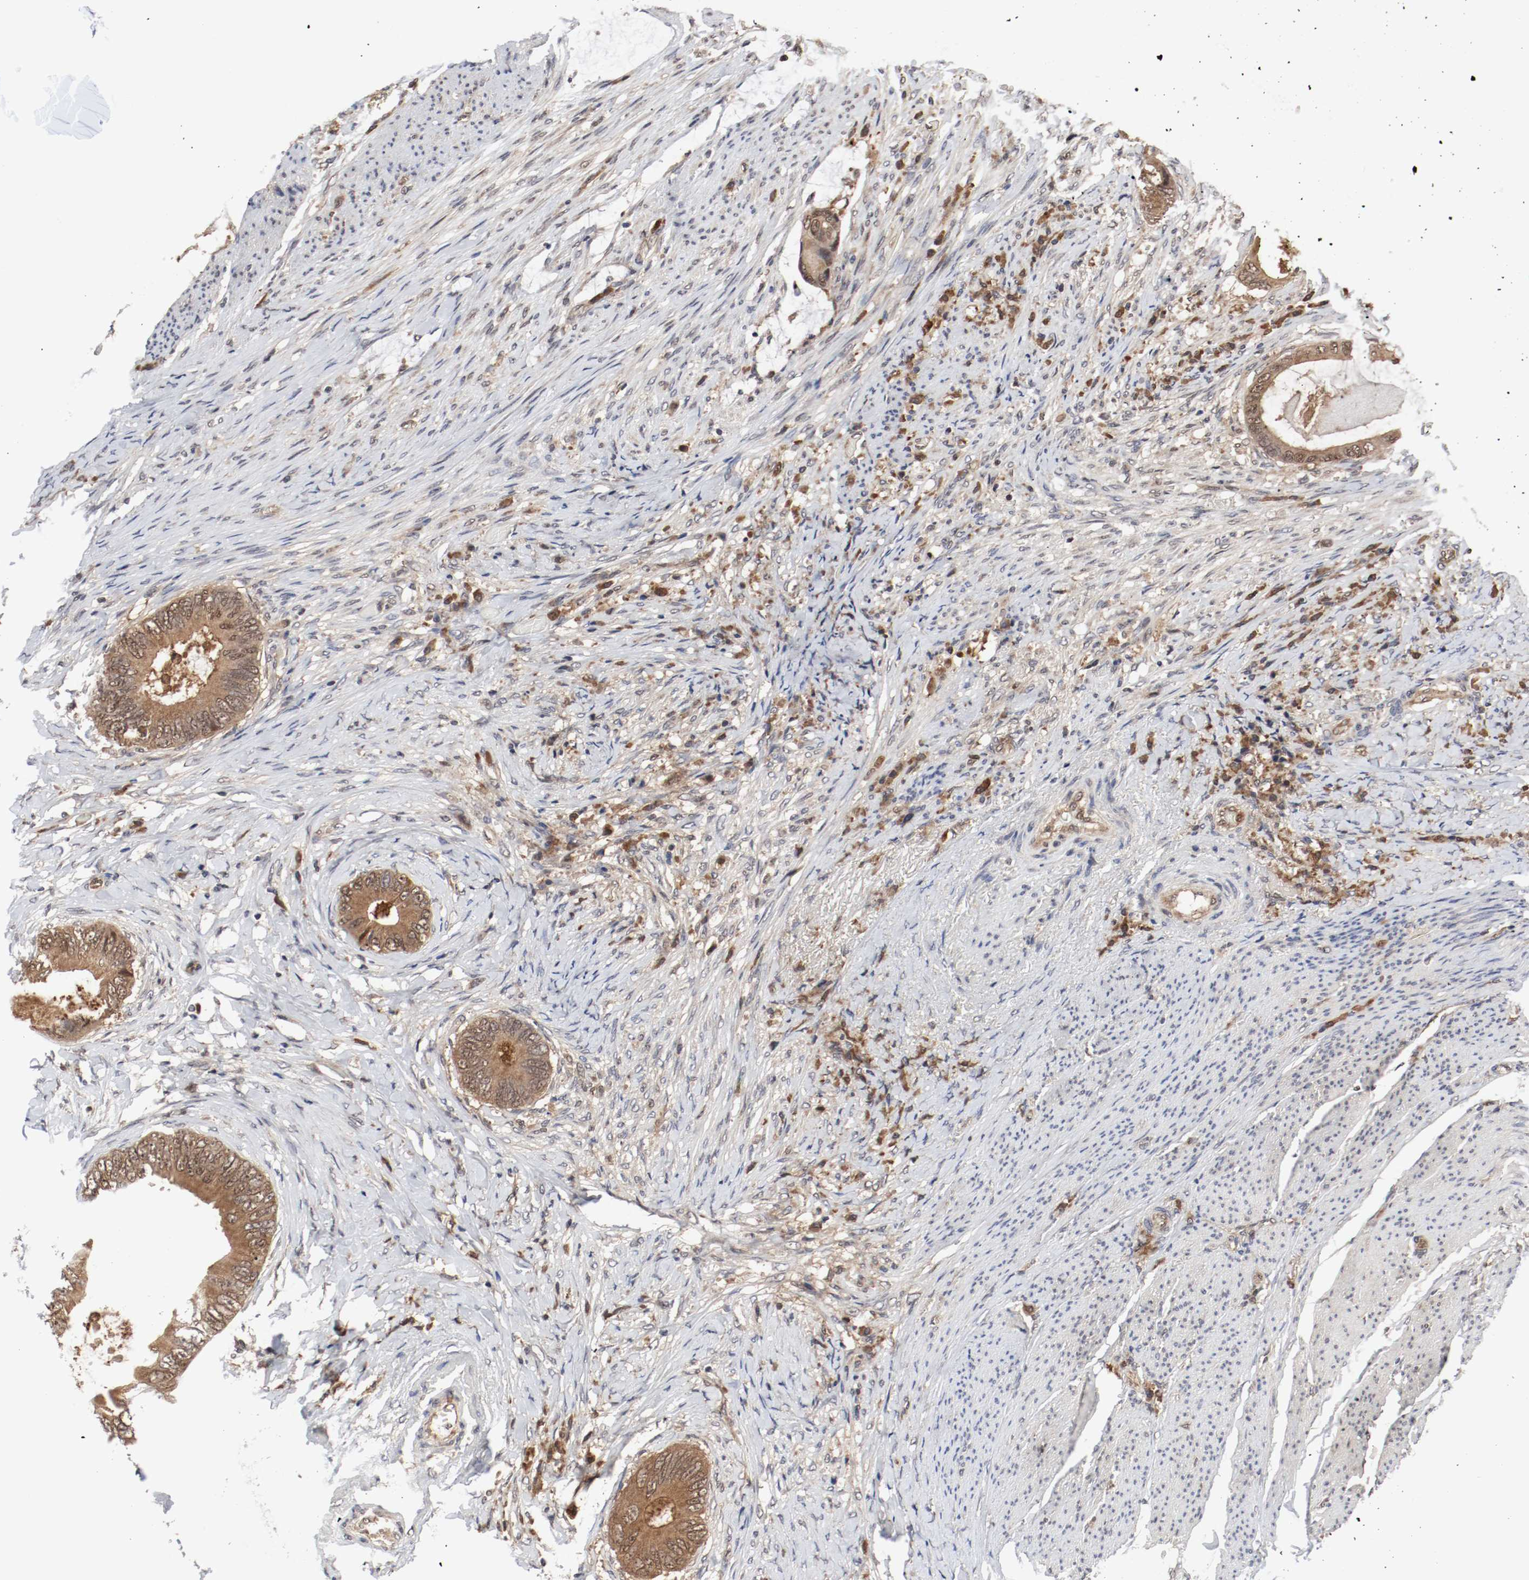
{"staining": {"intensity": "strong", "quantity": ">75%", "location": "cytoplasmic/membranous,nuclear"}, "tissue": "colorectal cancer", "cell_type": "Tumor cells", "image_type": "cancer", "snomed": [{"axis": "morphology", "description": "Normal tissue, NOS"}, {"axis": "morphology", "description": "Adenocarcinoma, NOS"}, {"axis": "topography", "description": "Rectum"}, {"axis": "topography", "description": "Peripheral nerve tissue"}], "caption": "The image demonstrates a brown stain indicating the presence of a protein in the cytoplasmic/membranous and nuclear of tumor cells in colorectal cancer (adenocarcinoma). Nuclei are stained in blue.", "gene": "AFG3L2", "patient": {"sex": "female", "age": 77}}